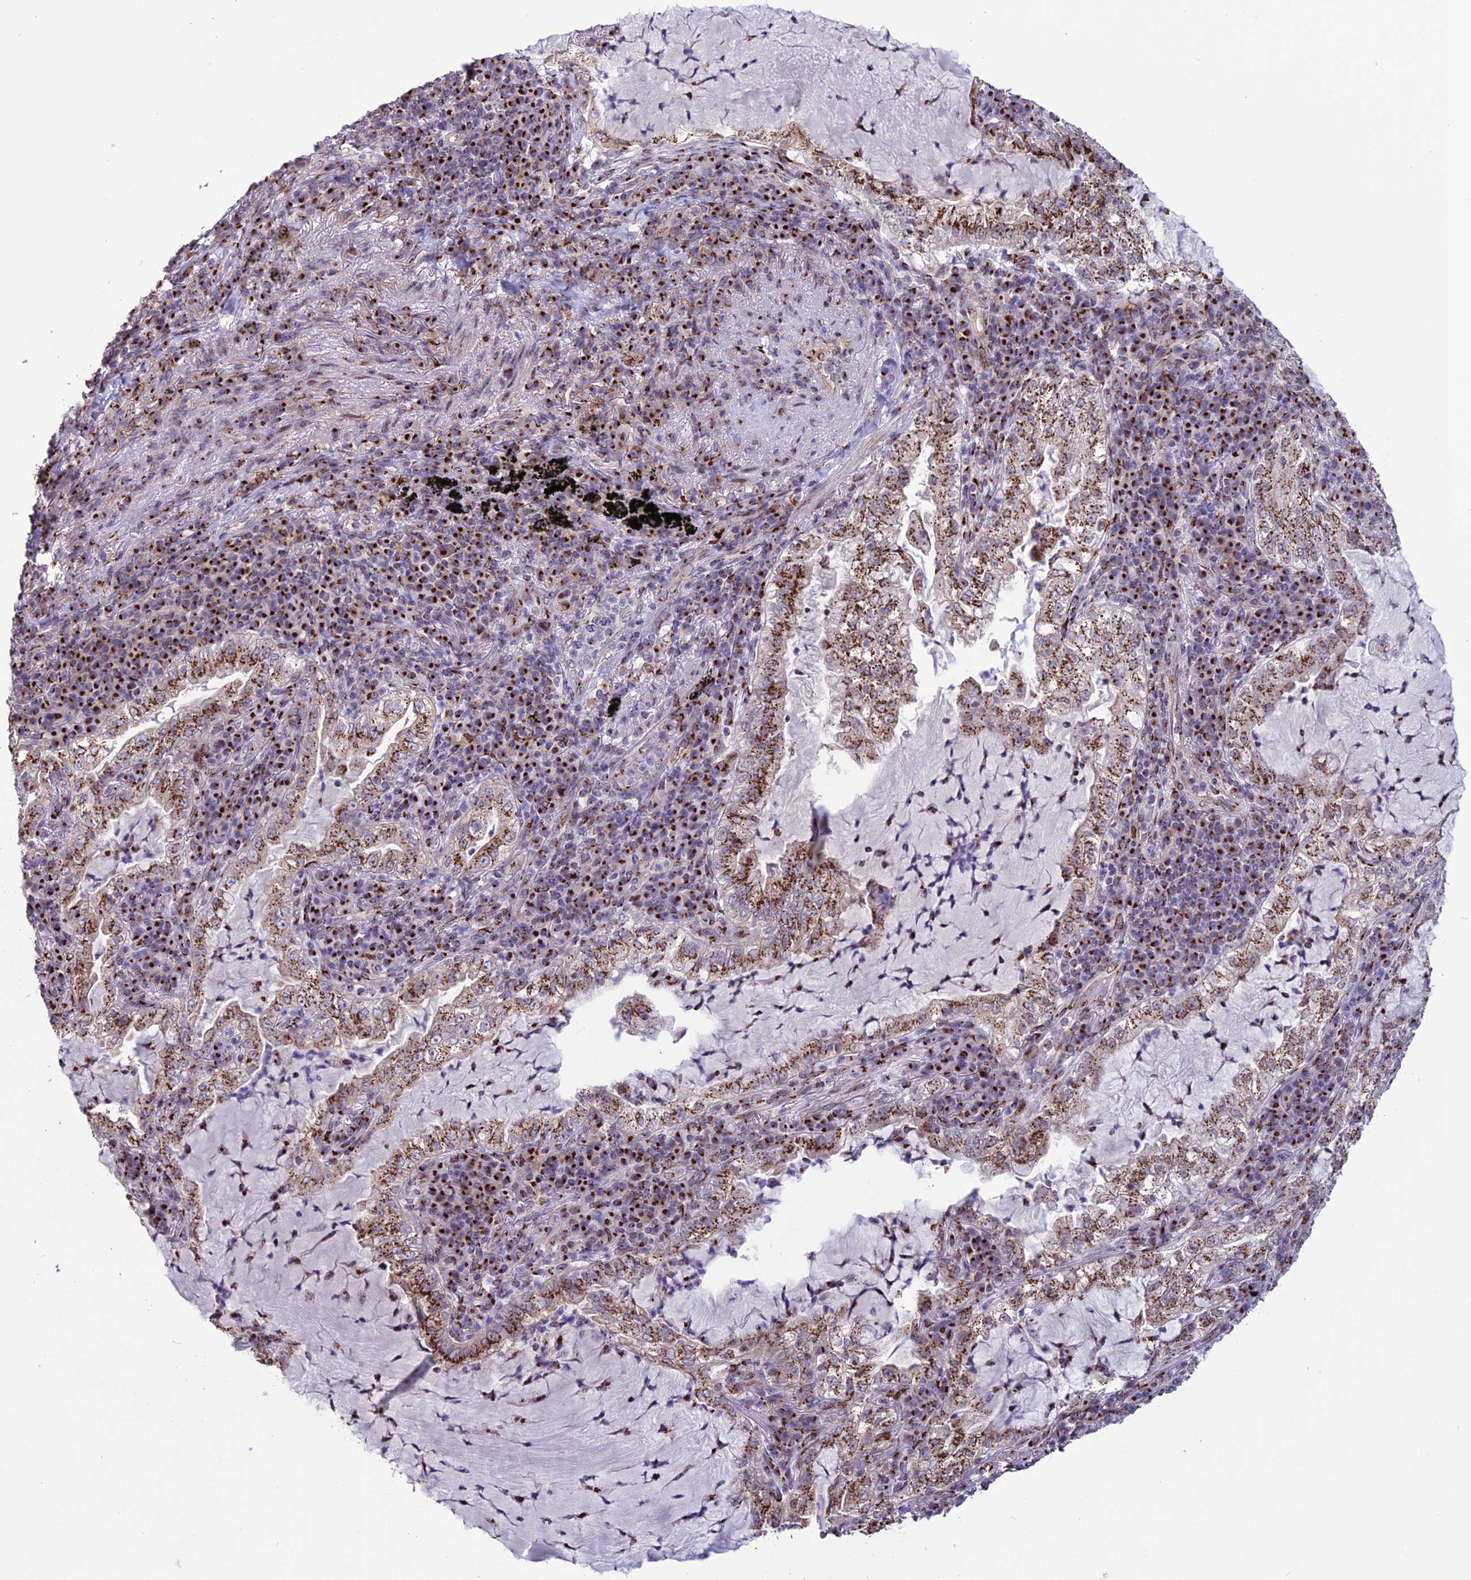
{"staining": {"intensity": "strong", "quantity": ">75%", "location": "cytoplasmic/membranous"}, "tissue": "lung cancer", "cell_type": "Tumor cells", "image_type": "cancer", "snomed": [{"axis": "morphology", "description": "Adenocarcinoma, NOS"}, {"axis": "topography", "description": "Lung"}], "caption": "Immunohistochemical staining of human lung cancer (adenocarcinoma) reveals strong cytoplasmic/membranous protein staining in about >75% of tumor cells.", "gene": "PLEKHA4", "patient": {"sex": "female", "age": 73}}